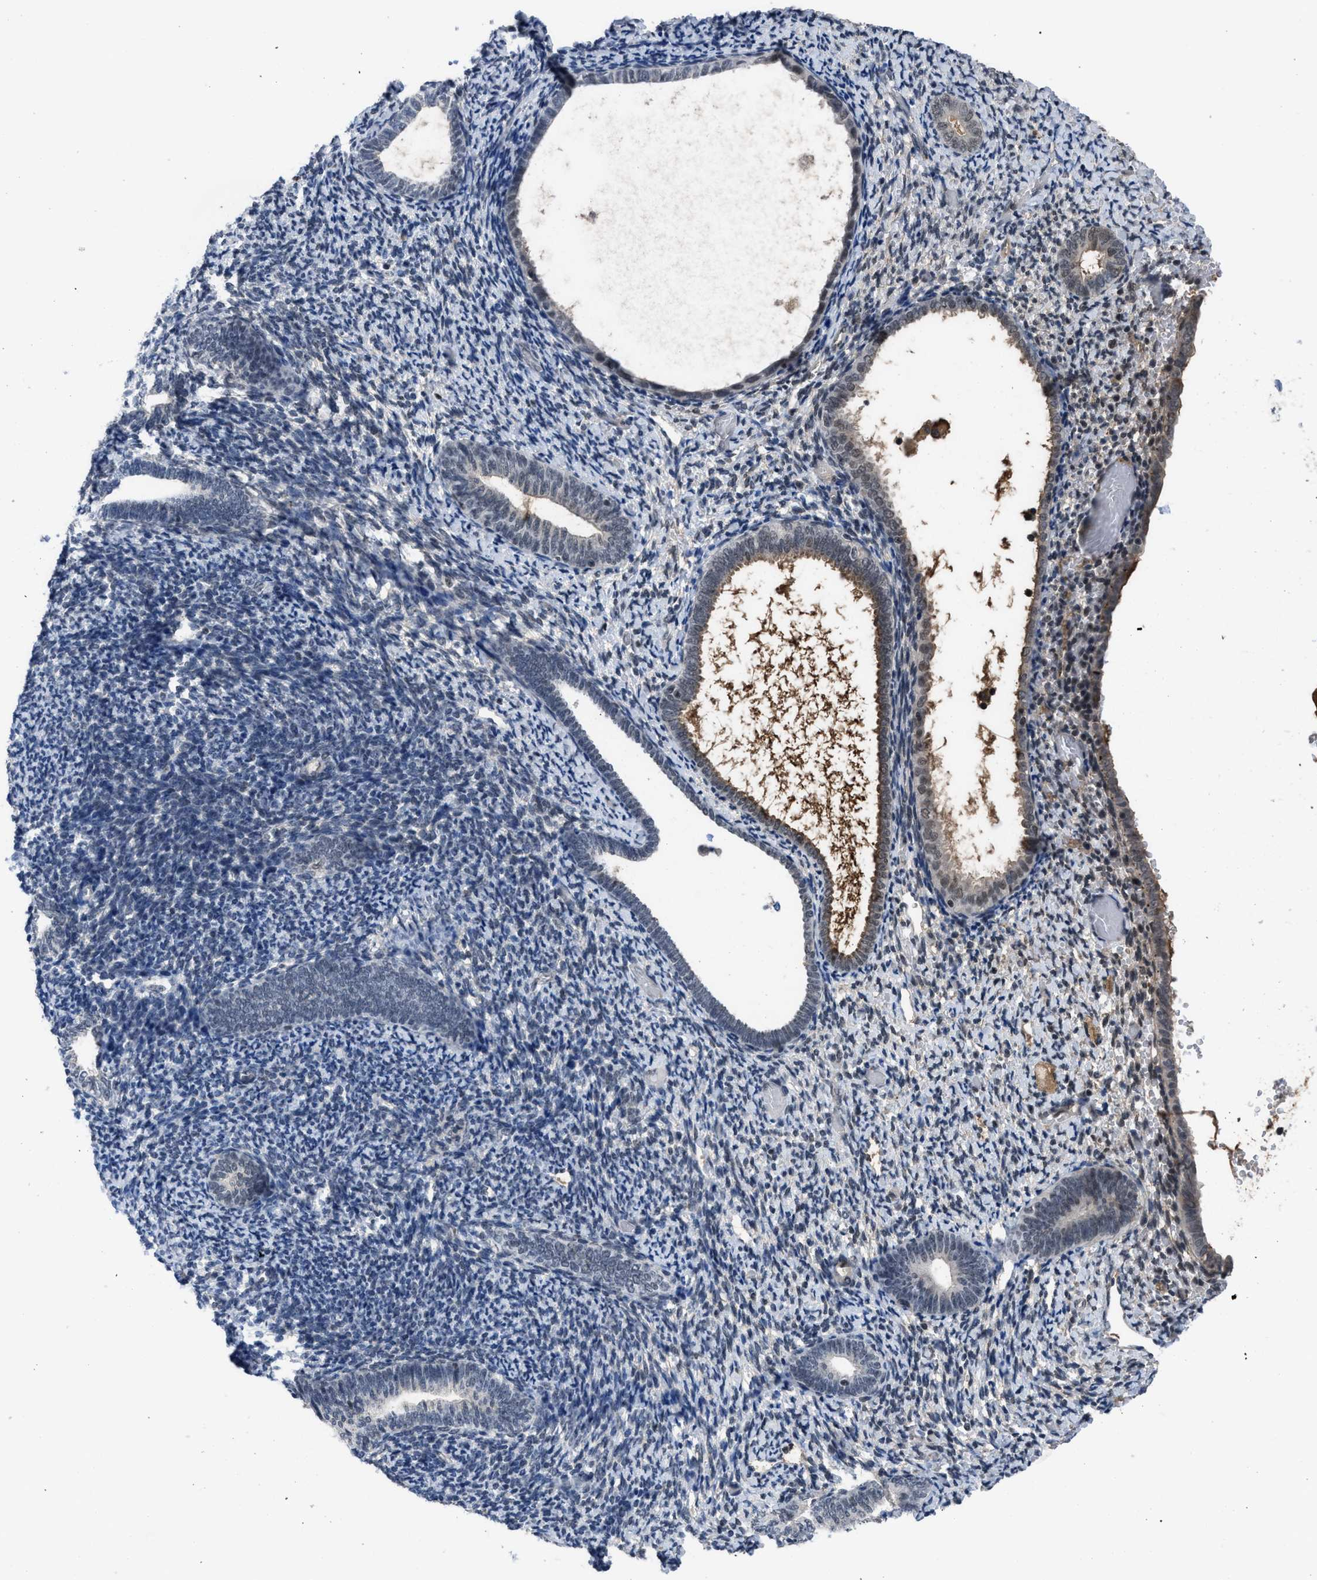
{"staining": {"intensity": "negative", "quantity": "none", "location": "none"}, "tissue": "endometrium", "cell_type": "Cells in endometrial stroma", "image_type": "normal", "snomed": [{"axis": "morphology", "description": "Normal tissue, NOS"}, {"axis": "topography", "description": "Endometrium"}], "caption": "Photomicrograph shows no protein positivity in cells in endometrial stroma of benign endometrium.", "gene": "TERF2IP", "patient": {"sex": "female", "age": 66}}